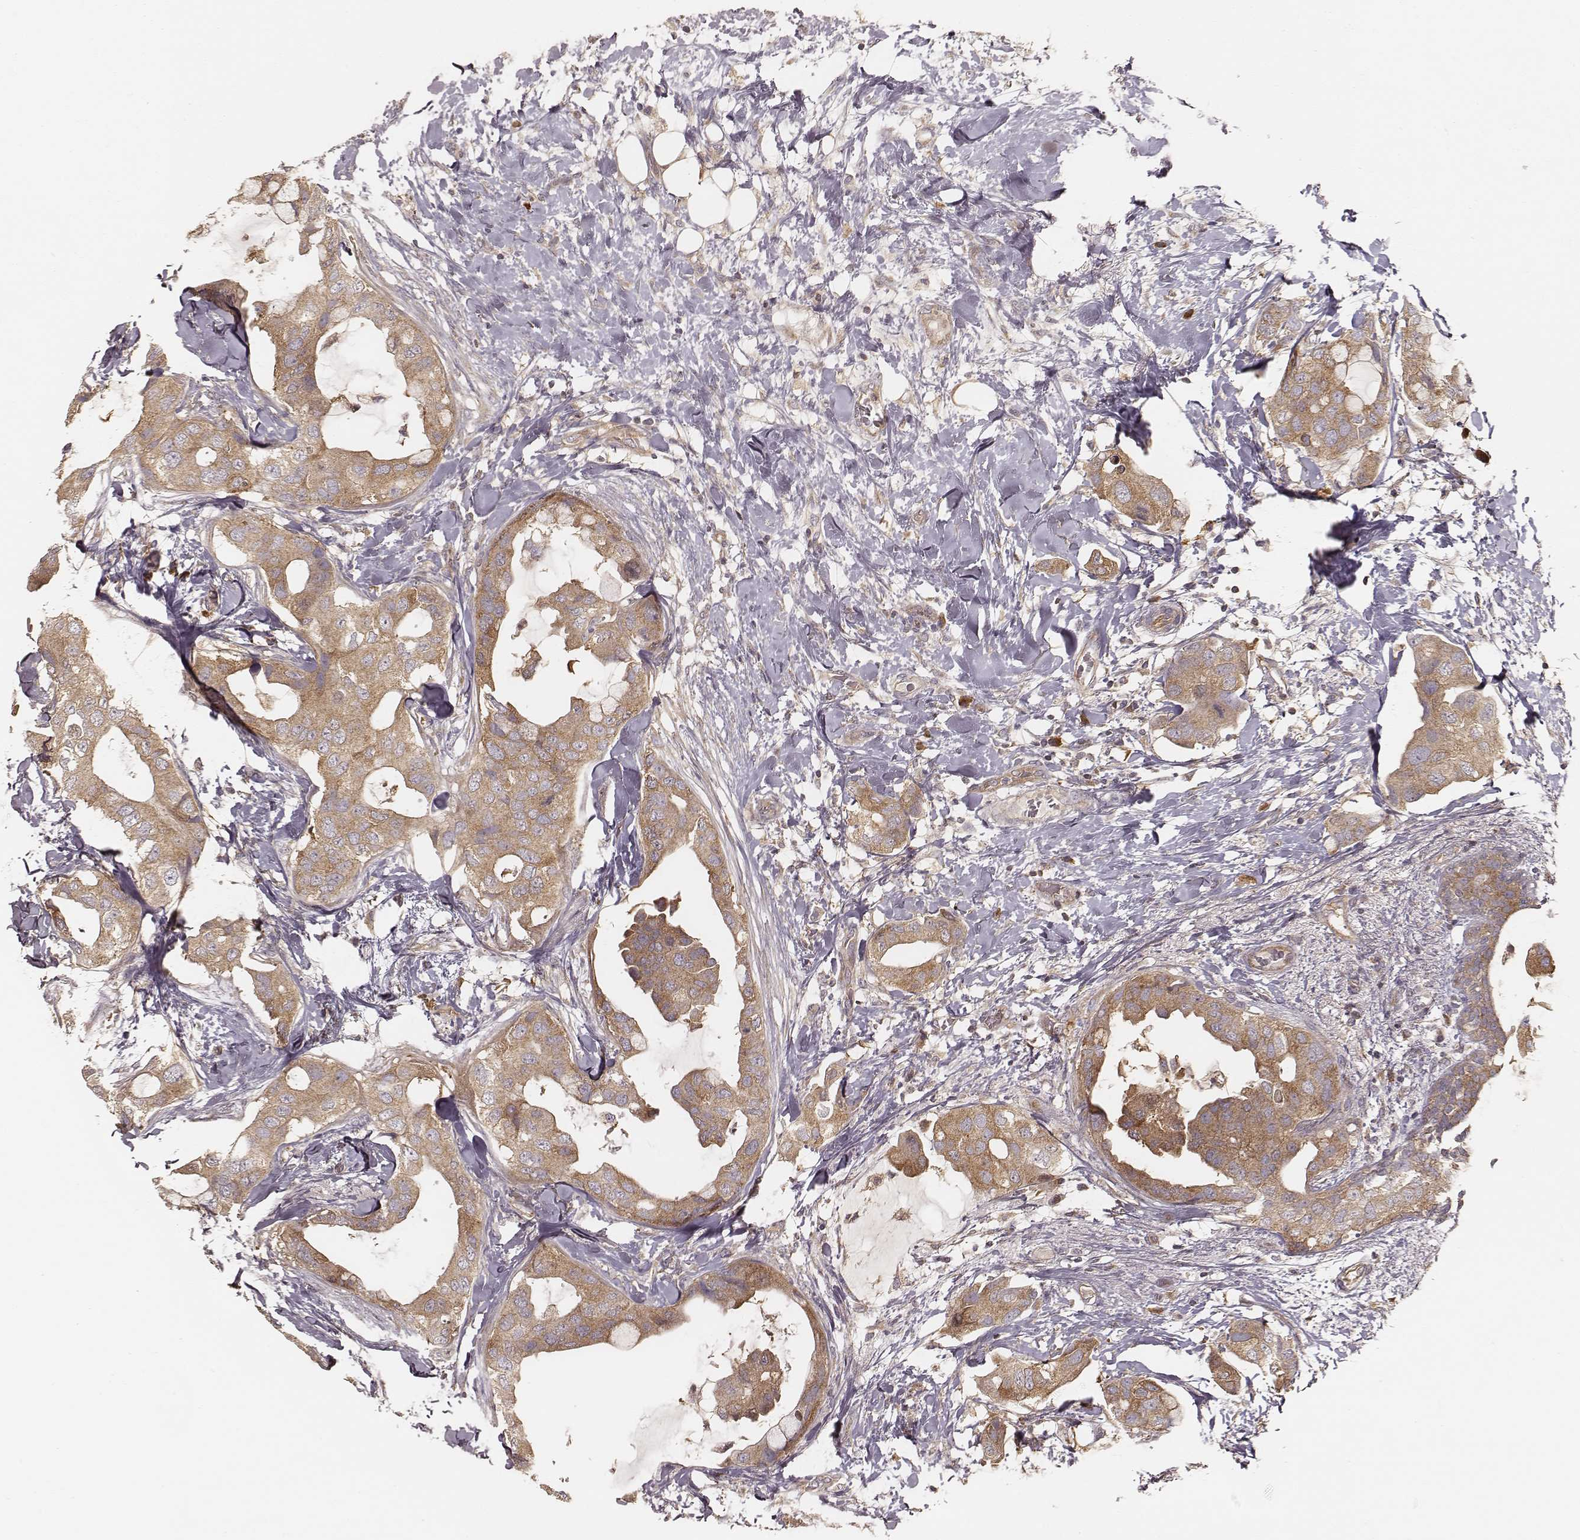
{"staining": {"intensity": "weak", "quantity": ">75%", "location": "cytoplasmic/membranous"}, "tissue": "breast cancer", "cell_type": "Tumor cells", "image_type": "cancer", "snomed": [{"axis": "morphology", "description": "Normal tissue, NOS"}, {"axis": "morphology", "description": "Duct carcinoma"}, {"axis": "topography", "description": "Breast"}], "caption": "Breast cancer tissue shows weak cytoplasmic/membranous expression in about >75% of tumor cells", "gene": "CARS1", "patient": {"sex": "female", "age": 40}}